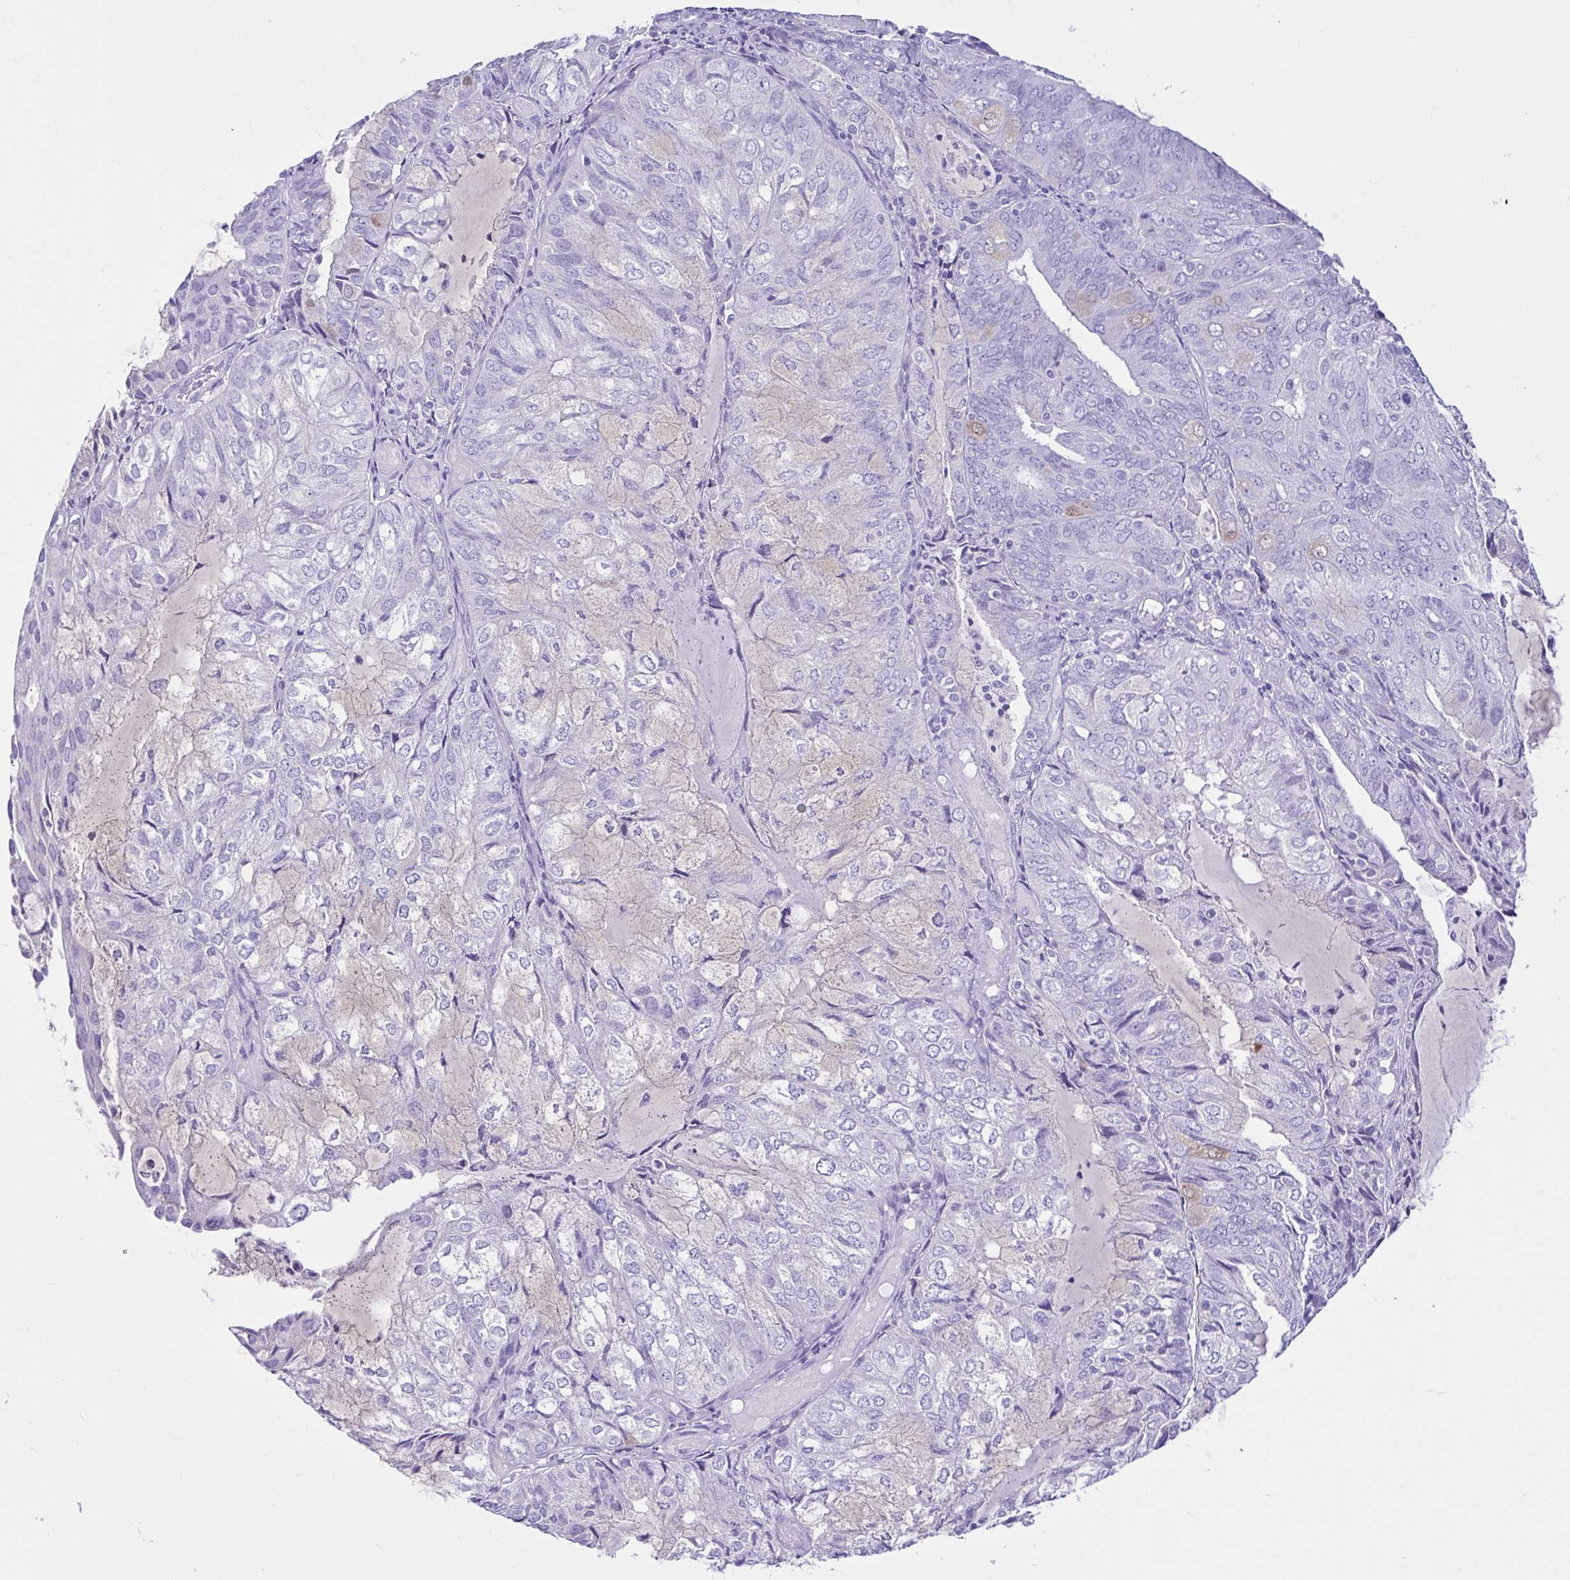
{"staining": {"intensity": "weak", "quantity": "<25%", "location": "cytoplasmic/membranous,nuclear"}, "tissue": "endometrial cancer", "cell_type": "Tumor cells", "image_type": "cancer", "snomed": [{"axis": "morphology", "description": "Adenocarcinoma, NOS"}, {"axis": "topography", "description": "Endometrium"}], "caption": "DAB immunohistochemical staining of endometrial cancer shows no significant staining in tumor cells.", "gene": "CYP19A1", "patient": {"sex": "female", "age": 81}}